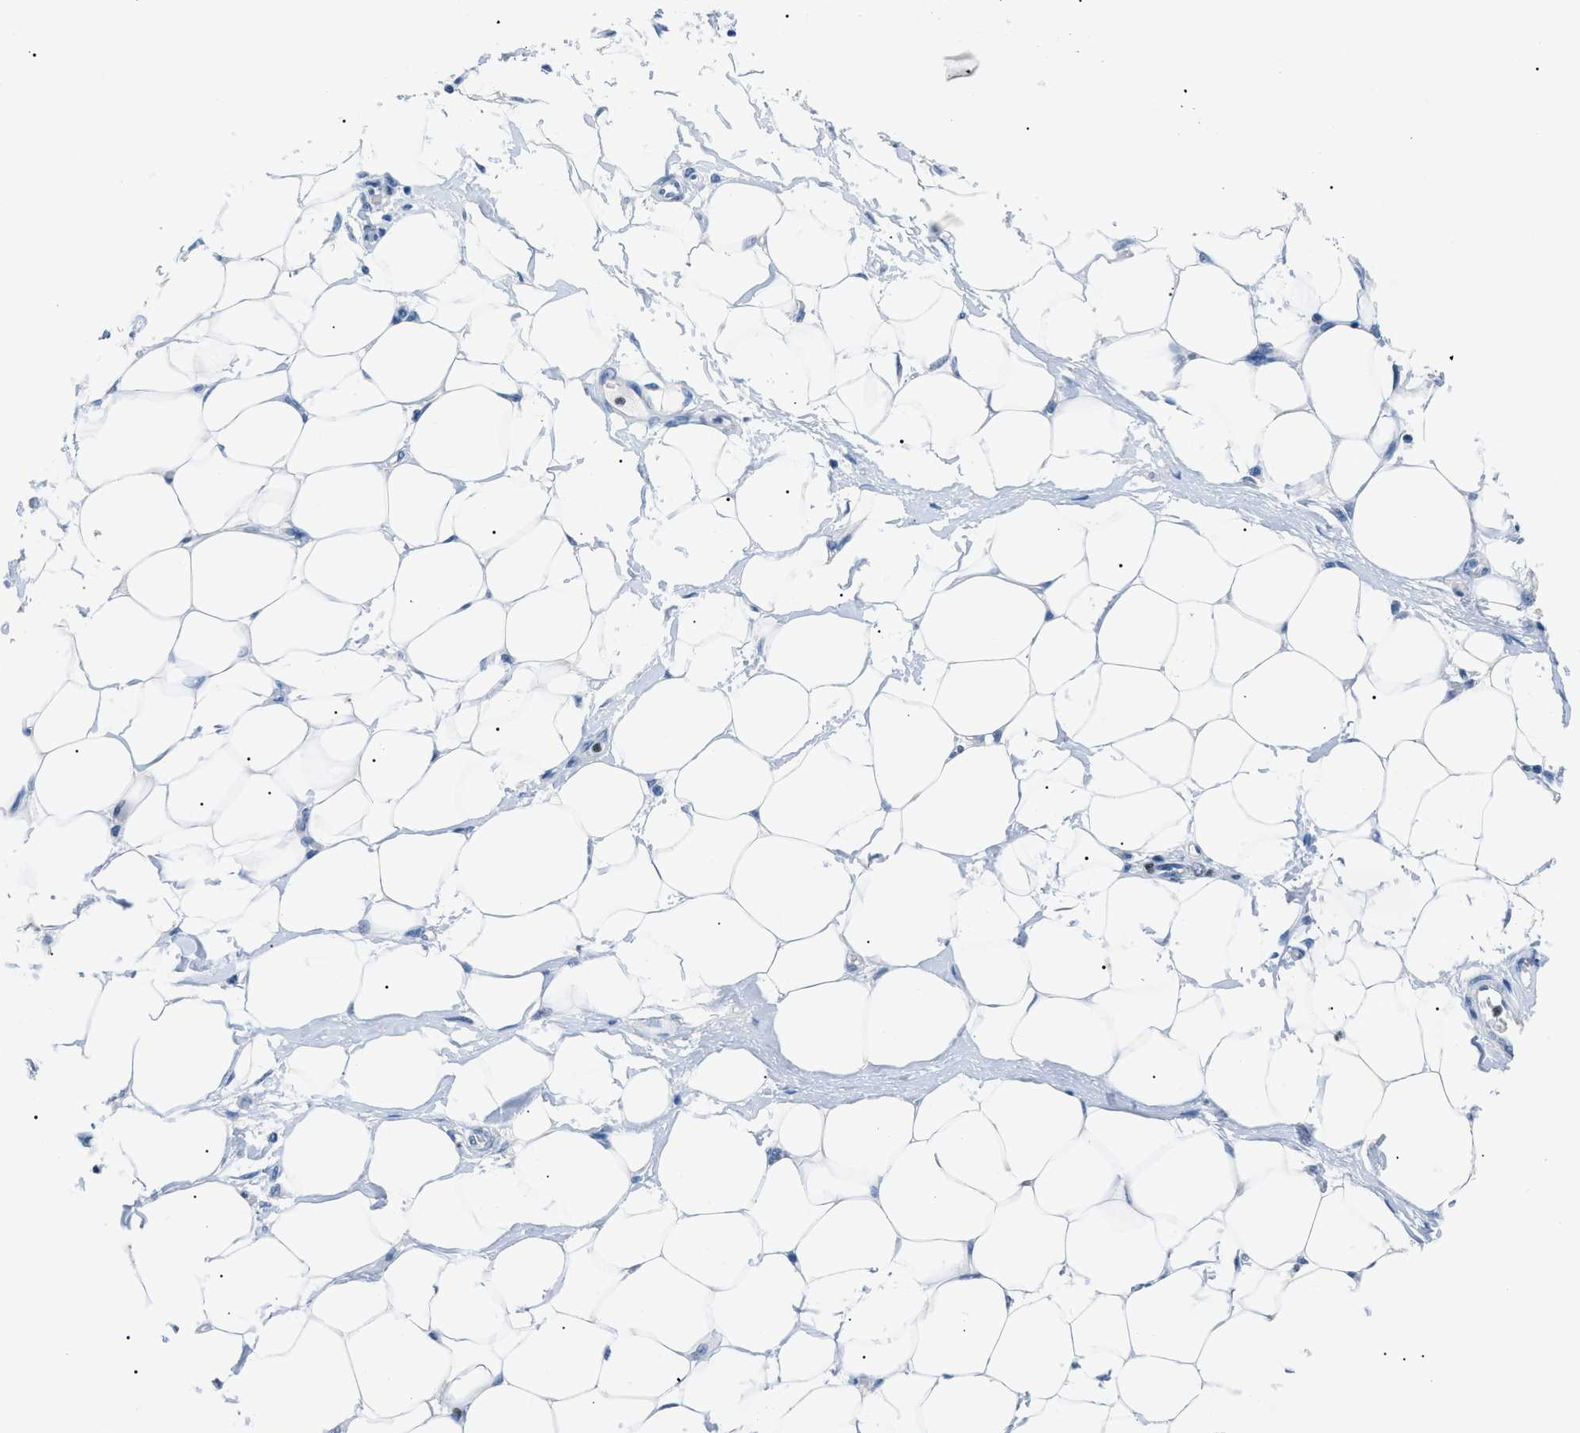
{"staining": {"intensity": "negative", "quantity": "none", "location": "none"}, "tissue": "adipose tissue", "cell_type": "Adipocytes", "image_type": "normal", "snomed": [{"axis": "morphology", "description": "Normal tissue, NOS"}, {"axis": "morphology", "description": "Urothelial carcinoma, High grade"}, {"axis": "topography", "description": "Vascular tissue"}, {"axis": "topography", "description": "Urinary bladder"}], "caption": "An immunohistochemistry (IHC) micrograph of benign adipose tissue is shown. There is no staining in adipocytes of adipose tissue.", "gene": "MCM7", "patient": {"sex": "female", "age": 56}}